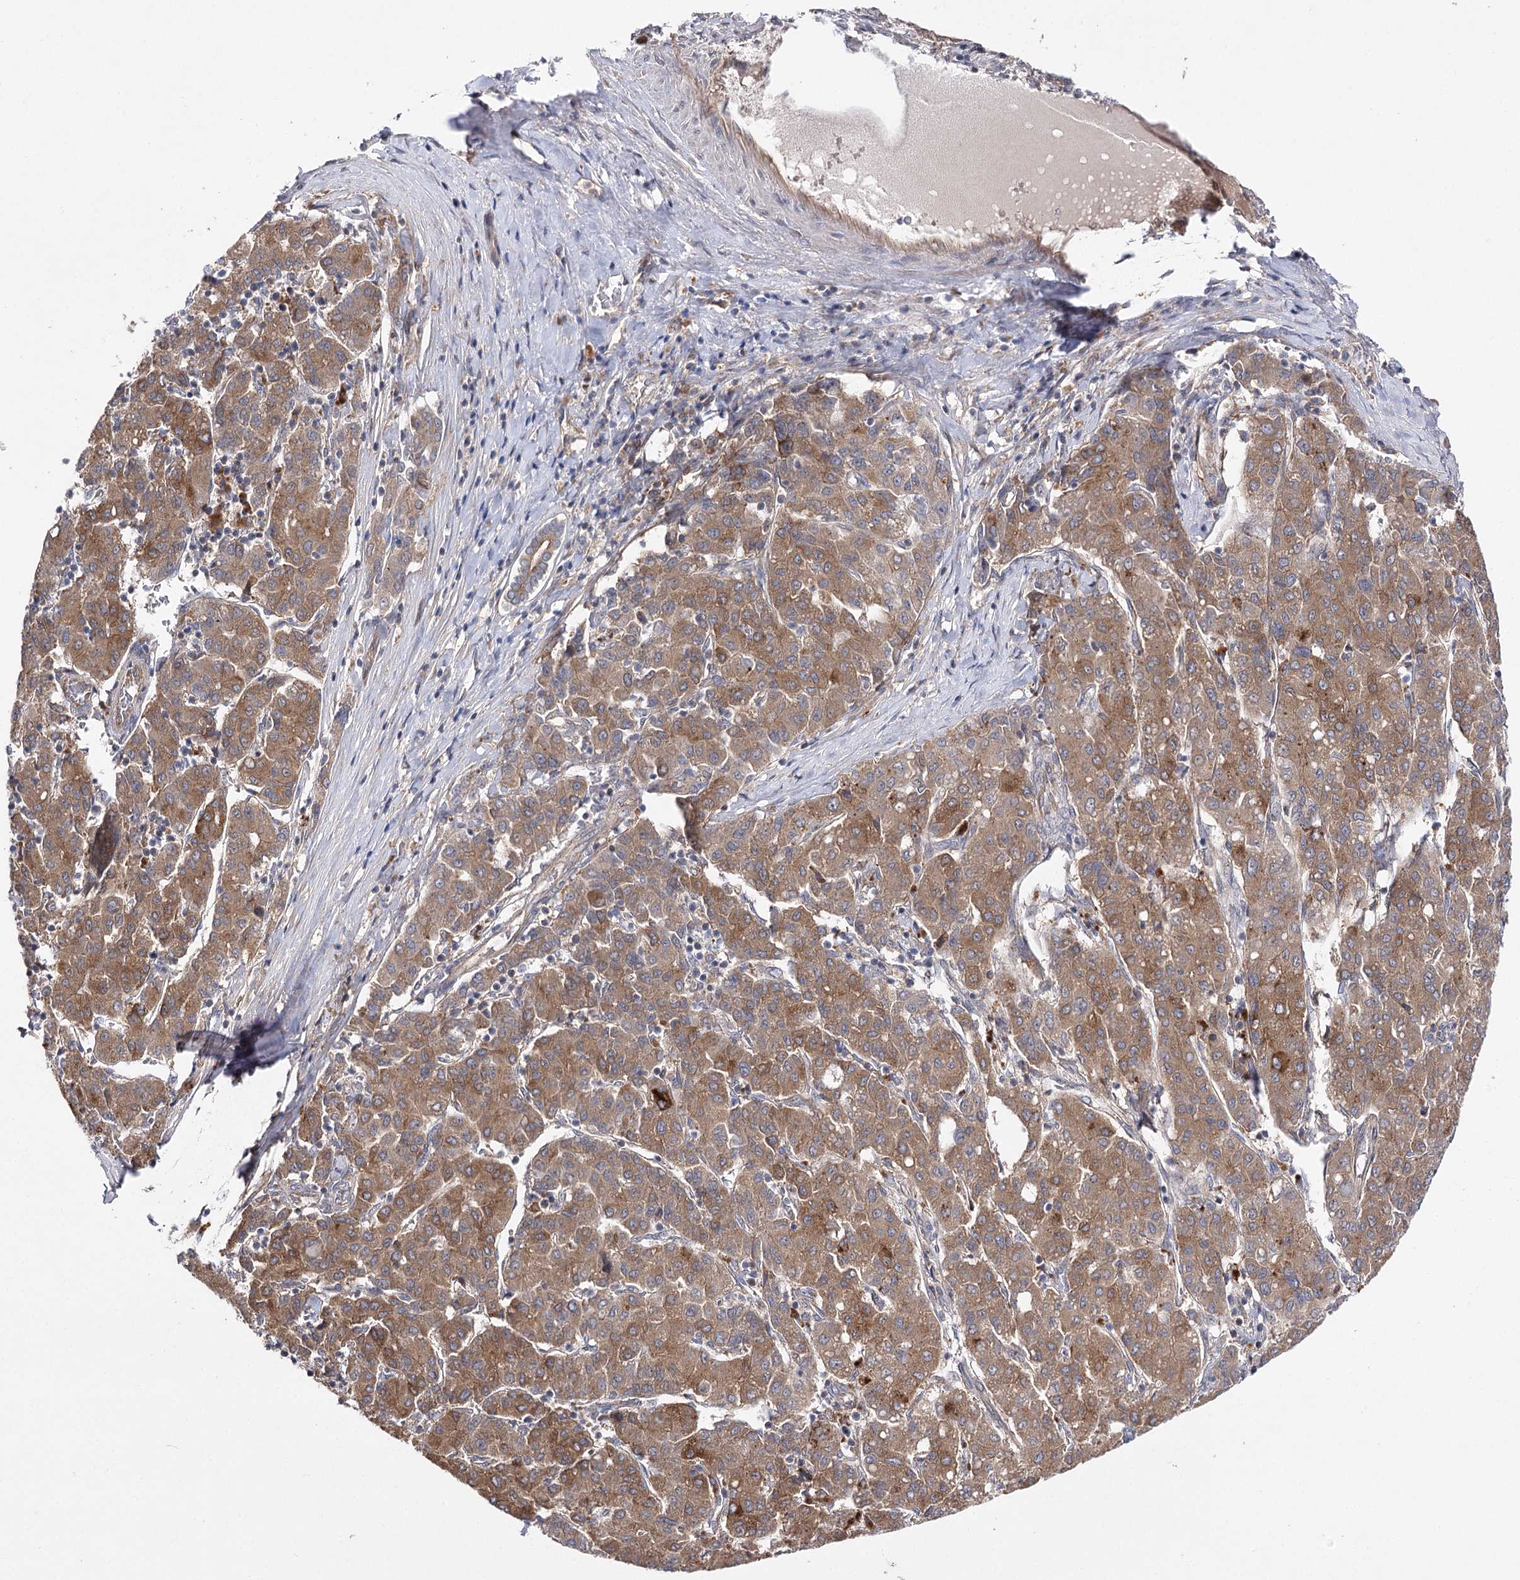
{"staining": {"intensity": "moderate", "quantity": ">75%", "location": "cytoplasmic/membranous"}, "tissue": "liver cancer", "cell_type": "Tumor cells", "image_type": "cancer", "snomed": [{"axis": "morphology", "description": "Carcinoma, Hepatocellular, NOS"}, {"axis": "topography", "description": "Liver"}], "caption": "A photomicrograph showing moderate cytoplasmic/membranous positivity in approximately >75% of tumor cells in liver cancer, as visualized by brown immunohistochemical staining.", "gene": "BCR", "patient": {"sex": "male", "age": 65}}